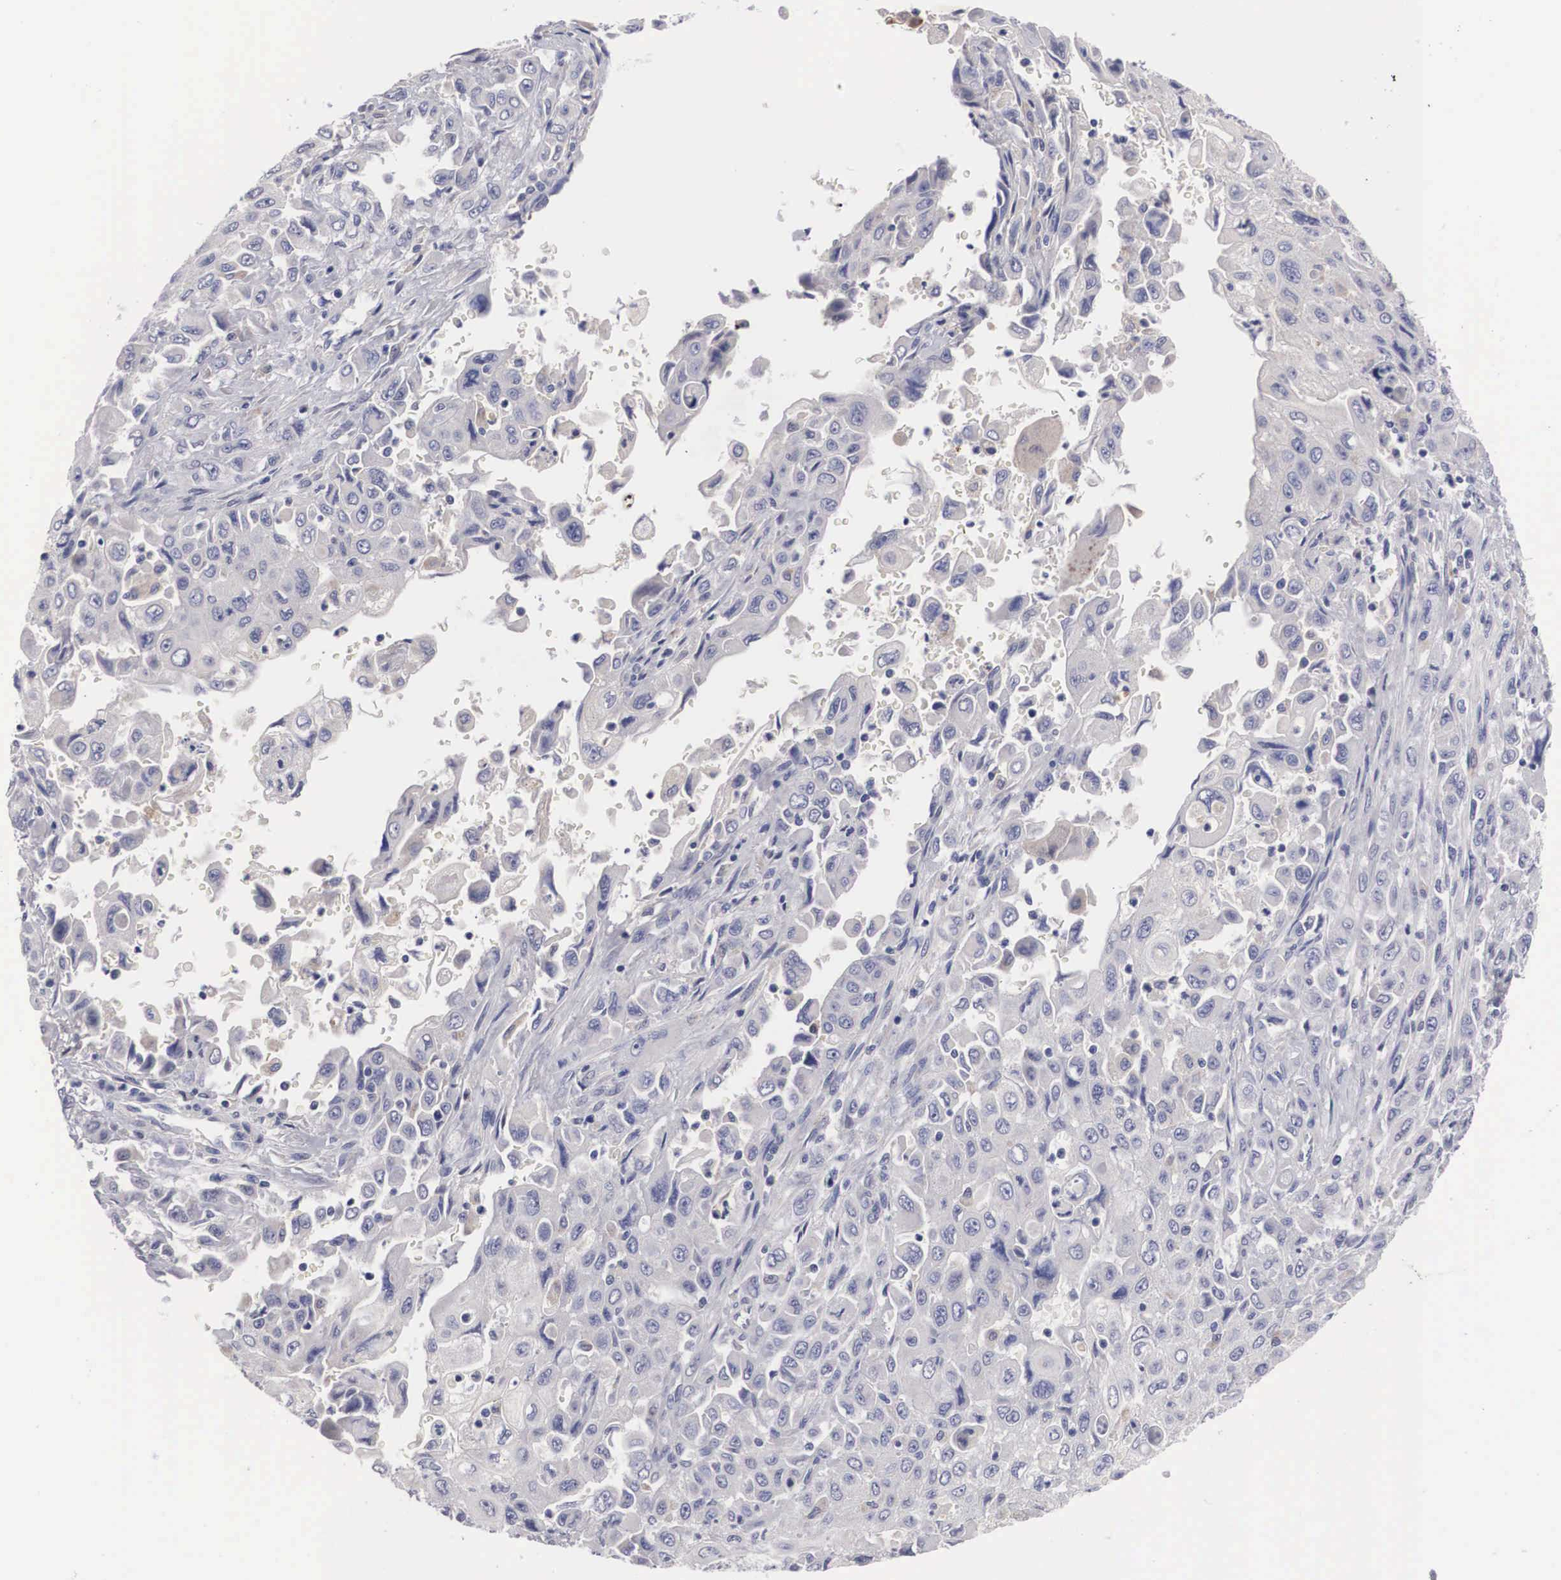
{"staining": {"intensity": "weak", "quantity": "<25%", "location": "cytoplasmic/membranous"}, "tissue": "pancreatic cancer", "cell_type": "Tumor cells", "image_type": "cancer", "snomed": [{"axis": "morphology", "description": "Adenocarcinoma, NOS"}, {"axis": "topography", "description": "Pancreas"}], "caption": "A micrograph of adenocarcinoma (pancreatic) stained for a protein exhibits no brown staining in tumor cells.", "gene": "ABHD4", "patient": {"sex": "male", "age": 70}}